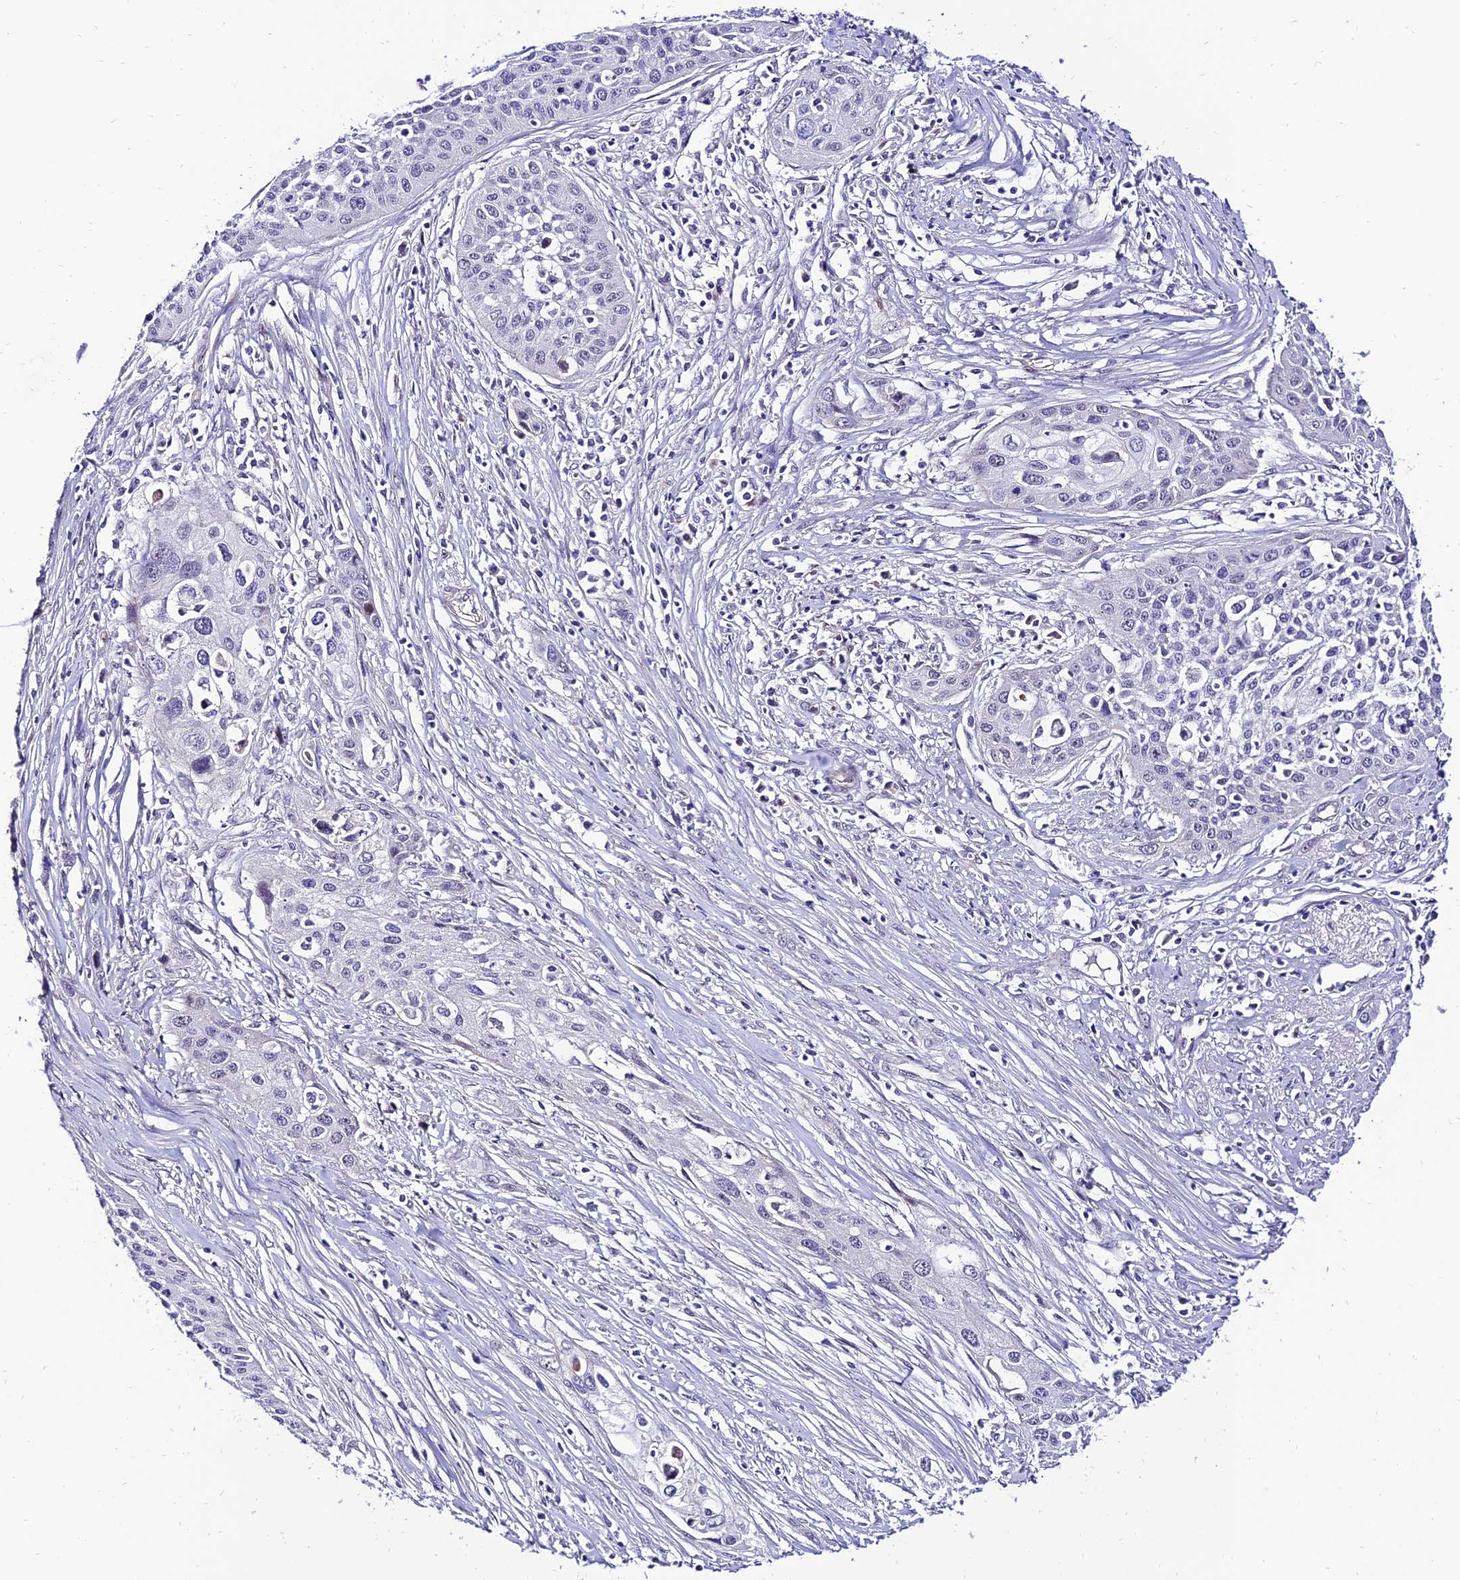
{"staining": {"intensity": "negative", "quantity": "none", "location": "none"}, "tissue": "cervical cancer", "cell_type": "Tumor cells", "image_type": "cancer", "snomed": [{"axis": "morphology", "description": "Squamous cell carcinoma, NOS"}, {"axis": "topography", "description": "Cervix"}], "caption": "Tumor cells show no significant positivity in cervical squamous cell carcinoma.", "gene": "ALDH3B2", "patient": {"sex": "female", "age": 34}}